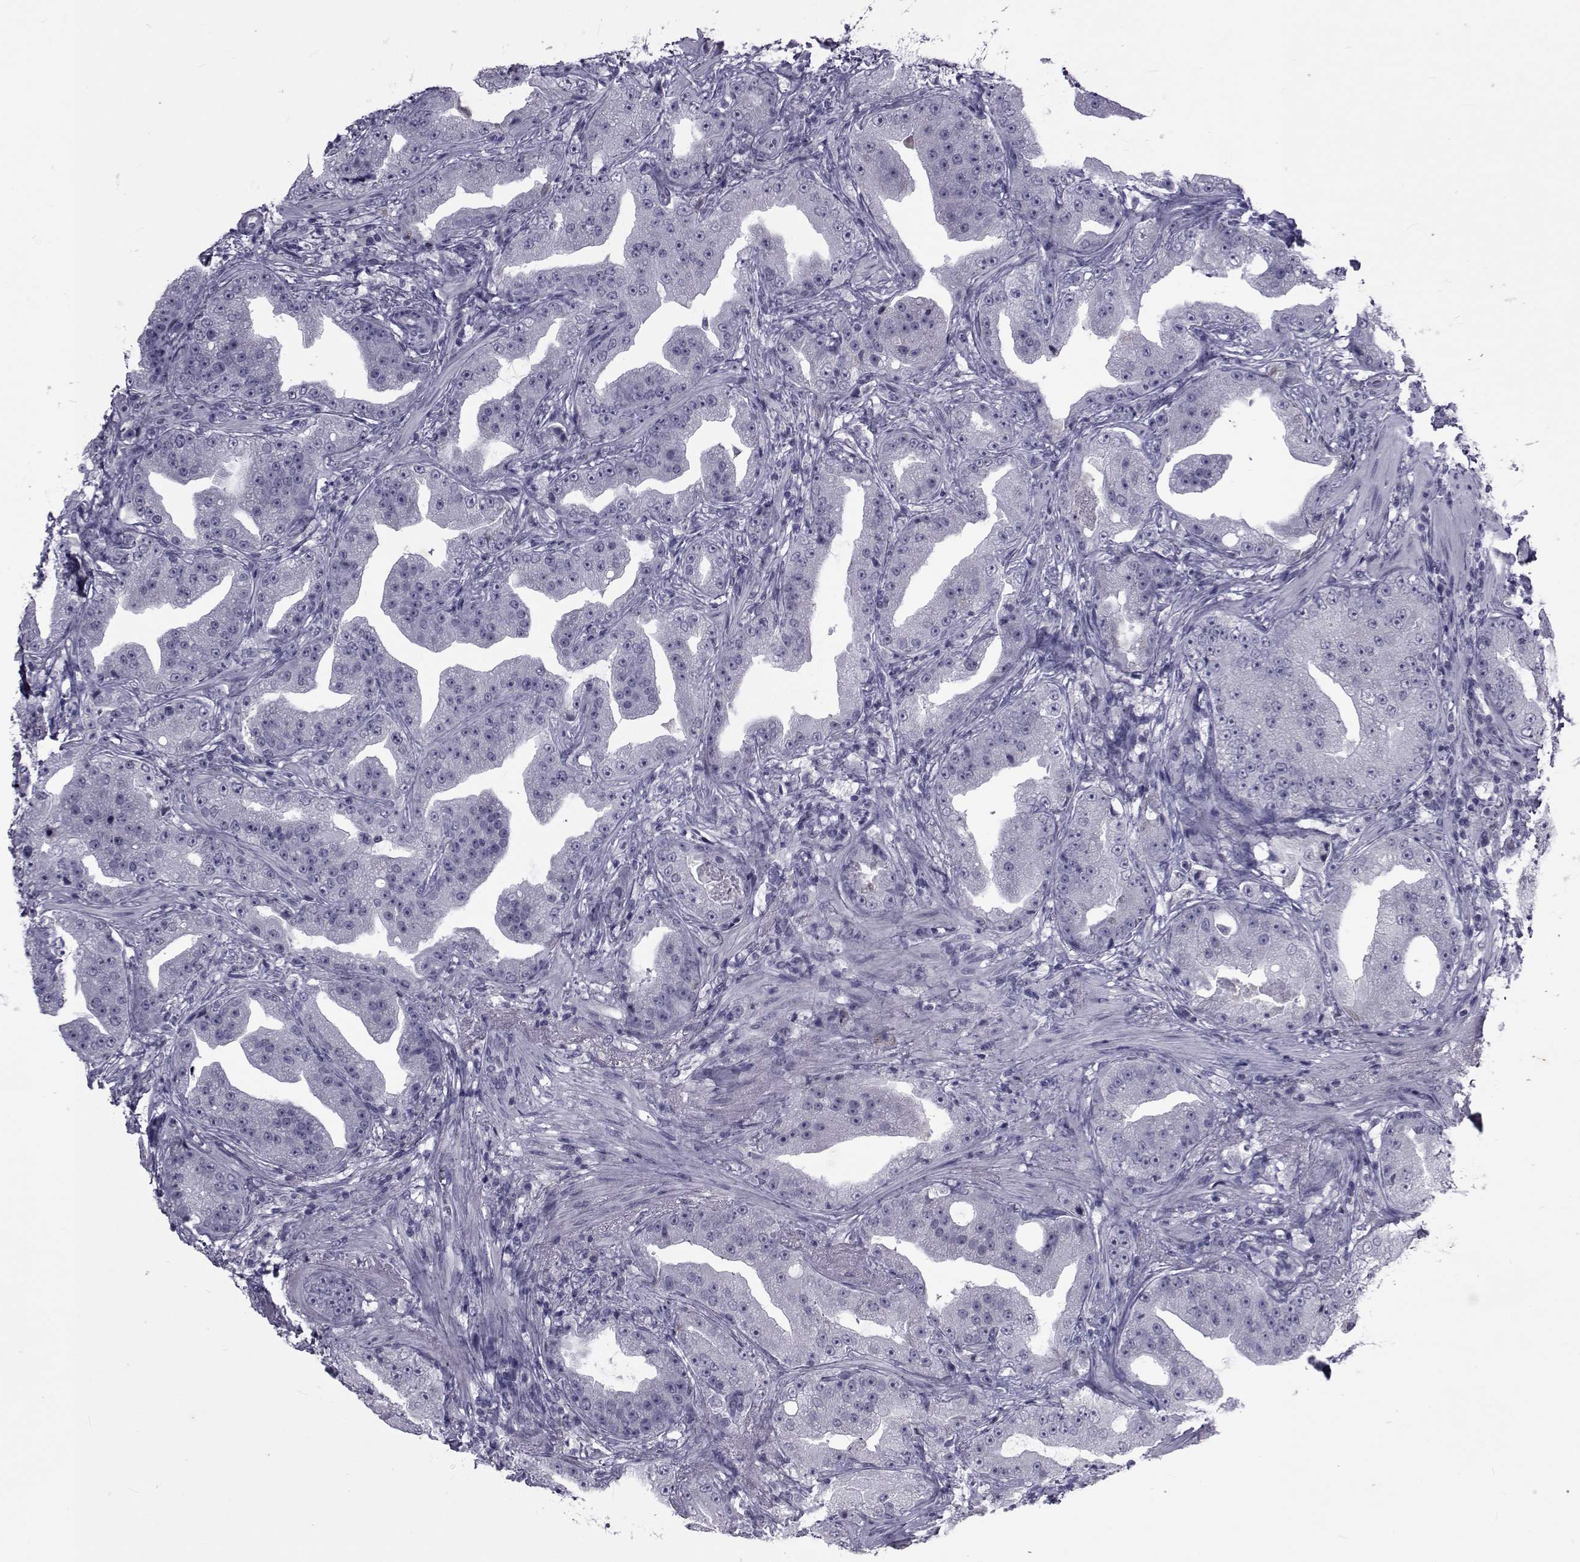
{"staining": {"intensity": "negative", "quantity": "none", "location": "none"}, "tissue": "prostate cancer", "cell_type": "Tumor cells", "image_type": "cancer", "snomed": [{"axis": "morphology", "description": "Adenocarcinoma, Low grade"}, {"axis": "topography", "description": "Prostate"}], "caption": "Human adenocarcinoma (low-grade) (prostate) stained for a protein using immunohistochemistry reveals no positivity in tumor cells.", "gene": "PAX2", "patient": {"sex": "male", "age": 62}}